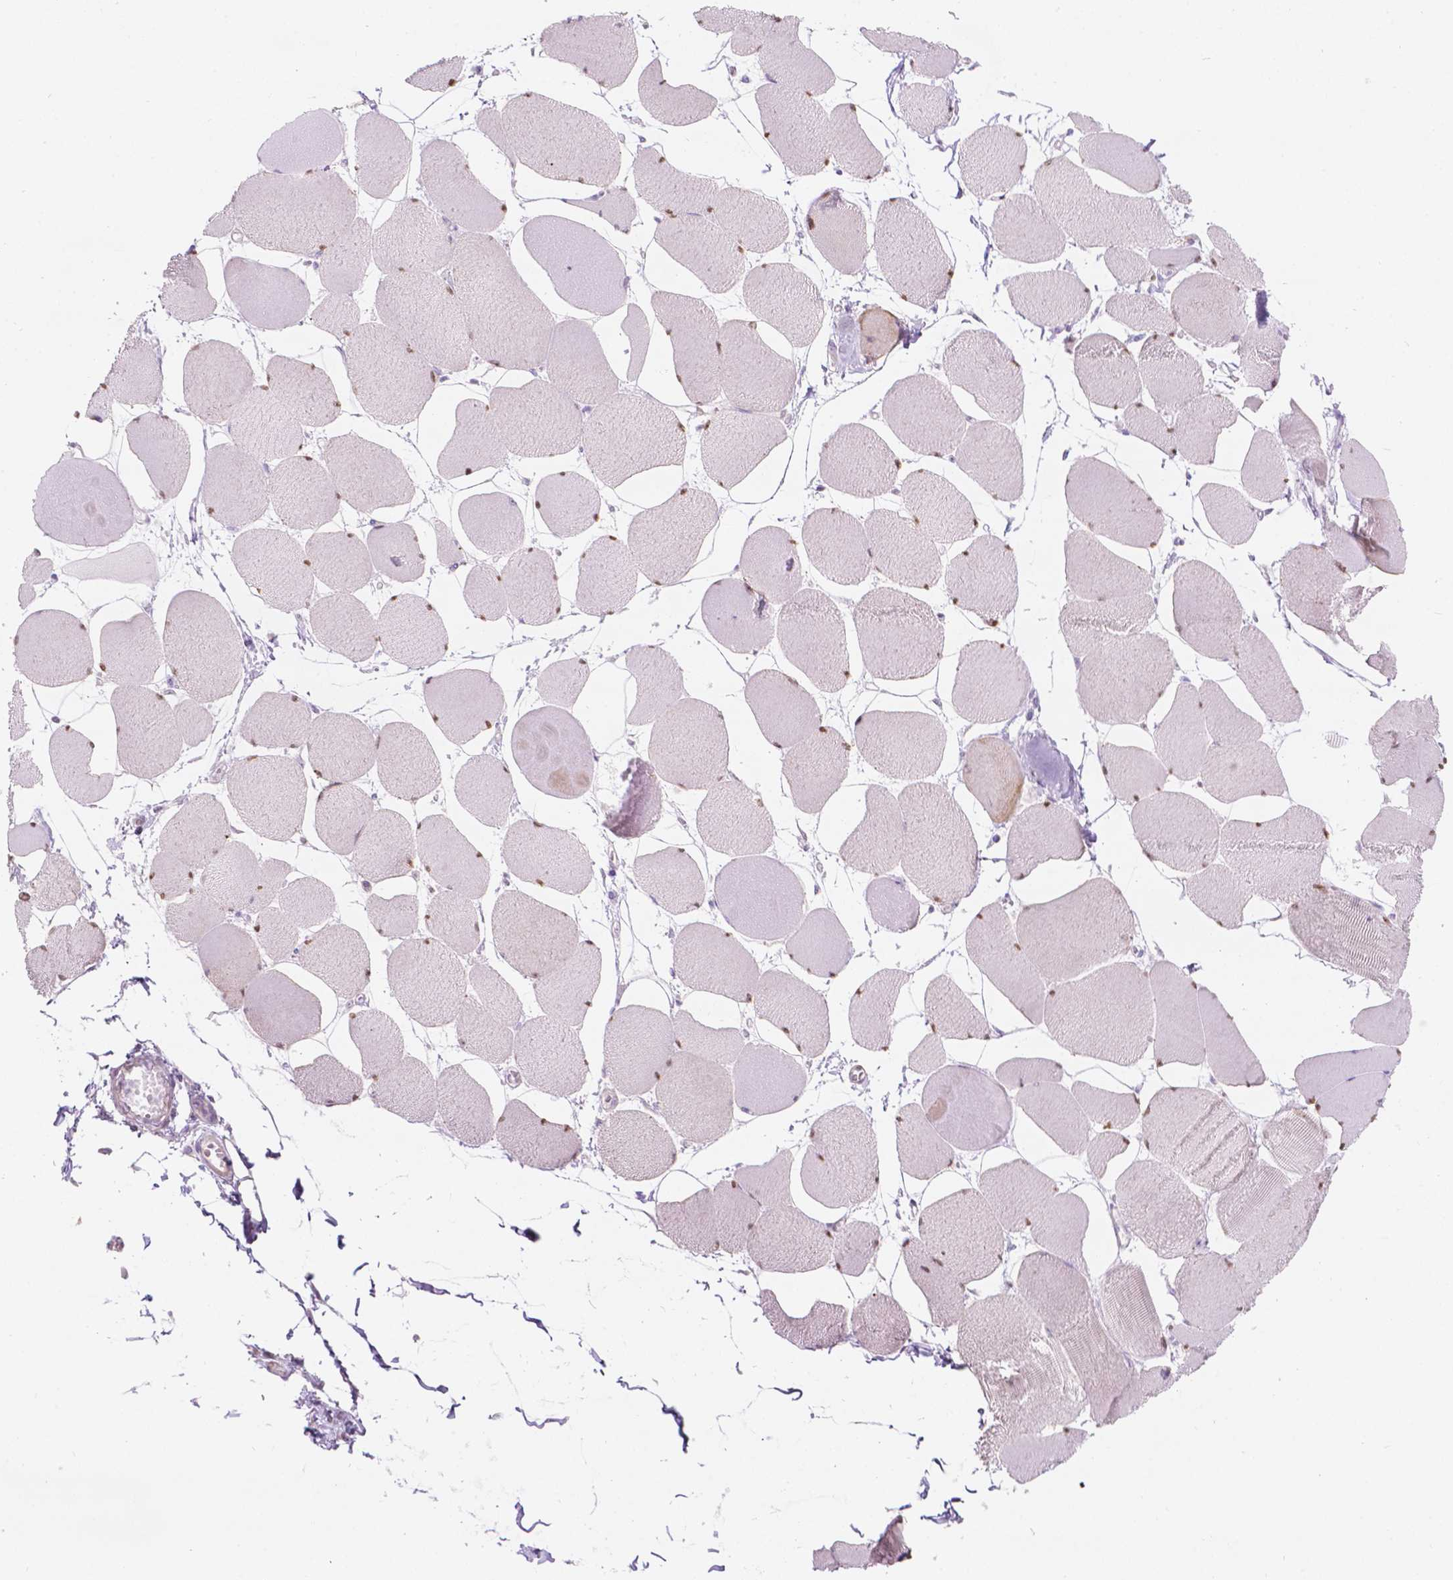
{"staining": {"intensity": "strong", "quantity": "25%-75%", "location": "nuclear"}, "tissue": "skeletal muscle", "cell_type": "Myocytes", "image_type": "normal", "snomed": [{"axis": "morphology", "description": "Normal tissue, NOS"}, {"axis": "topography", "description": "Skeletal muscle"}], "caption": "This micrograph reveals unremarkable skeletal muscle stained with immunohistochemistry to label a protein in brown. The nuclear of myocytes show strong positivity for the protein. Nuclei are counter-stained blue.", "gene": "NOS1AP", "patient": {"sex": "female", "age": 75}}